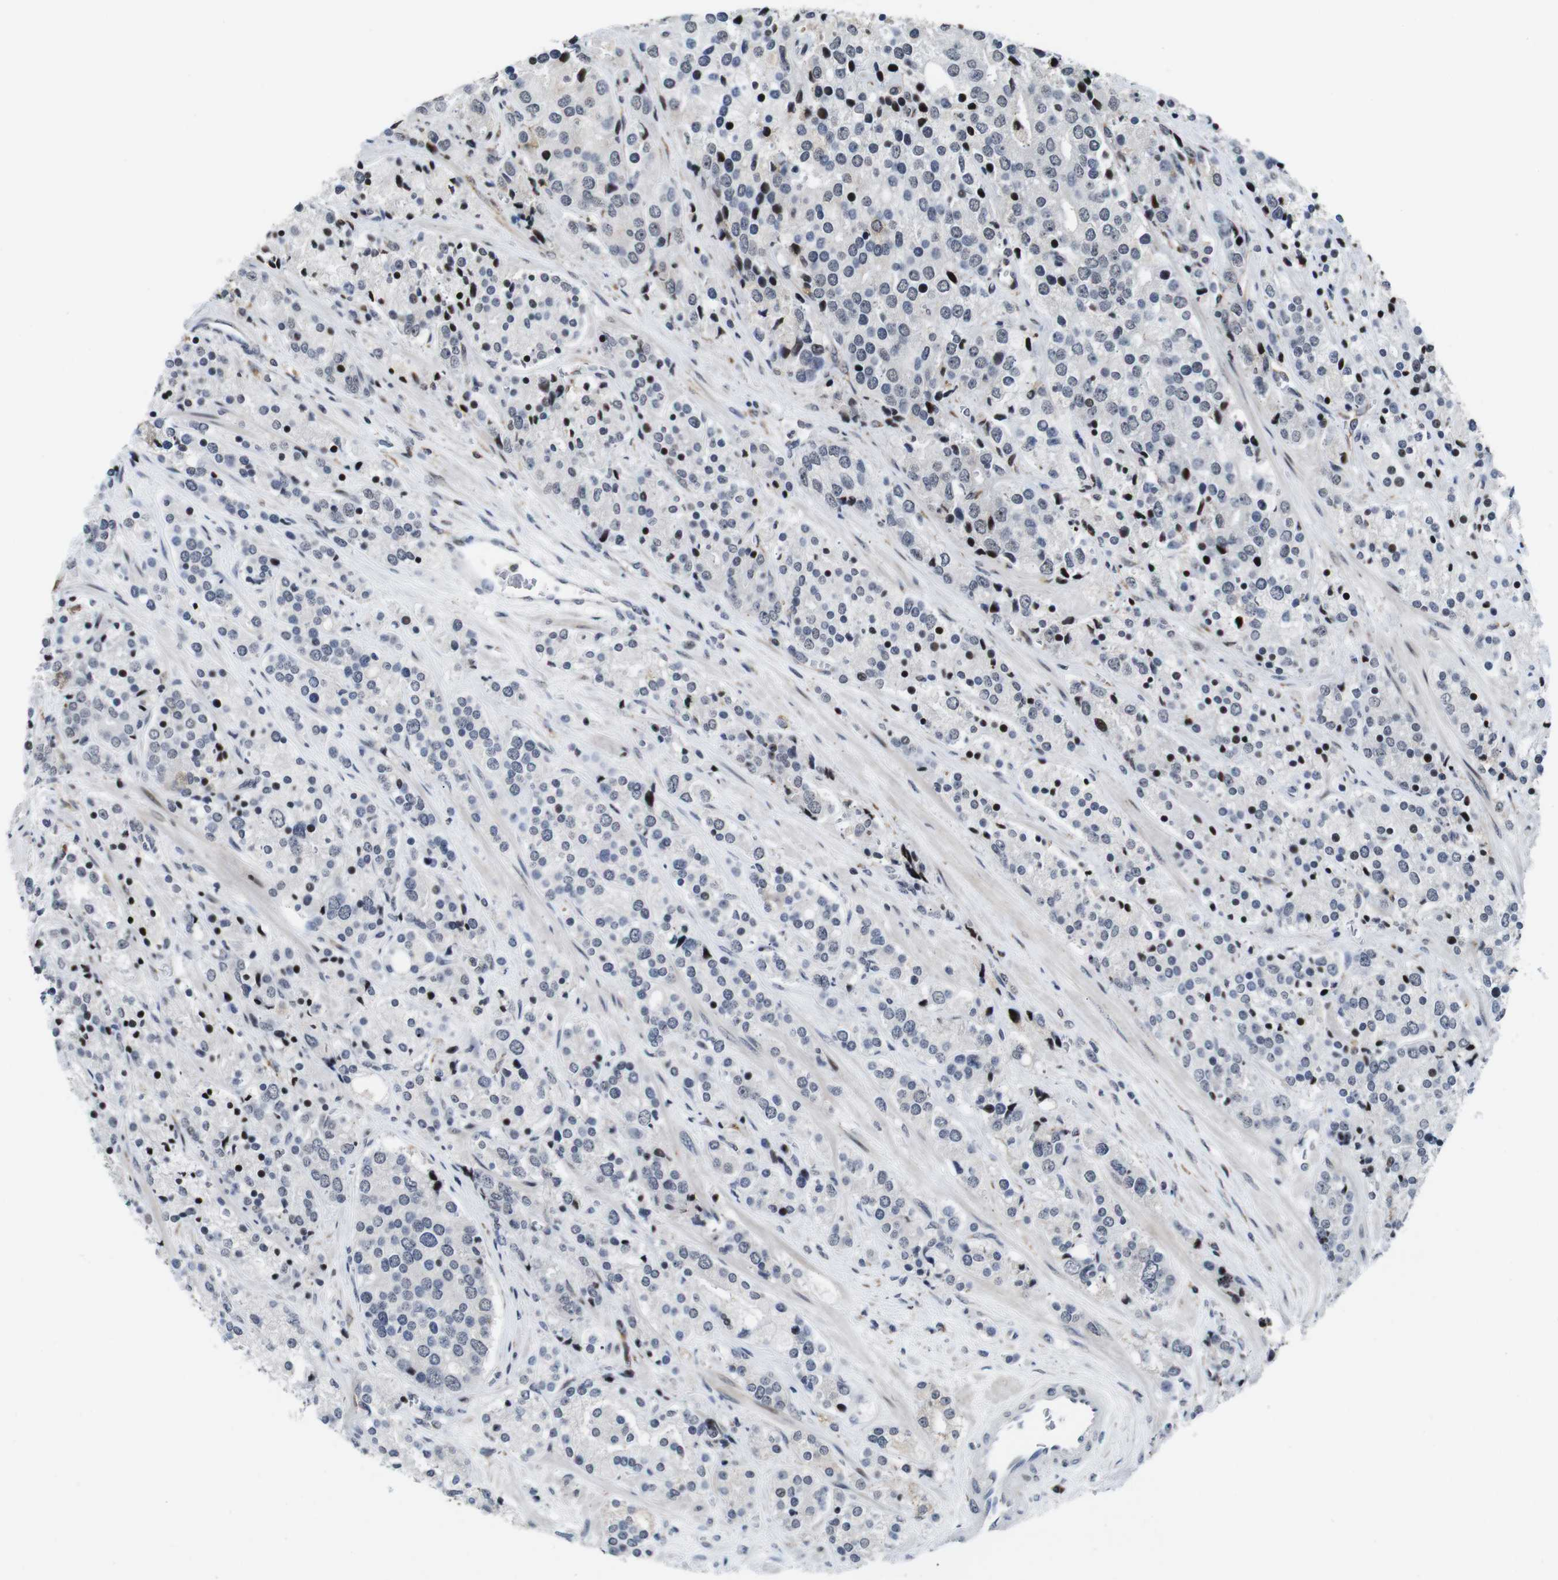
{"staining": {"intensity": "negative", "quantity": "none", "location": "none"}, "tissue": "prostate cancer", "cell_type": "Tumor cells", "image_type": "cancer", "snomed": [{"axis": "morphology", "description": "Adenocarcinoma, High grade"}, {"axis": "topography", "description": "Prostate"}], "caption": "High magnification brightfield microscopy of prostate cancer (adenocarcinoma (high-grade)) stained with DAB (3,3'-diaminobenzidine) (brown) and counterstained with hematoxylin (blue): tumor cells show no significant staining.", "gene": "EIF4G1", "patient": {"sex": "male", "age": 71}}